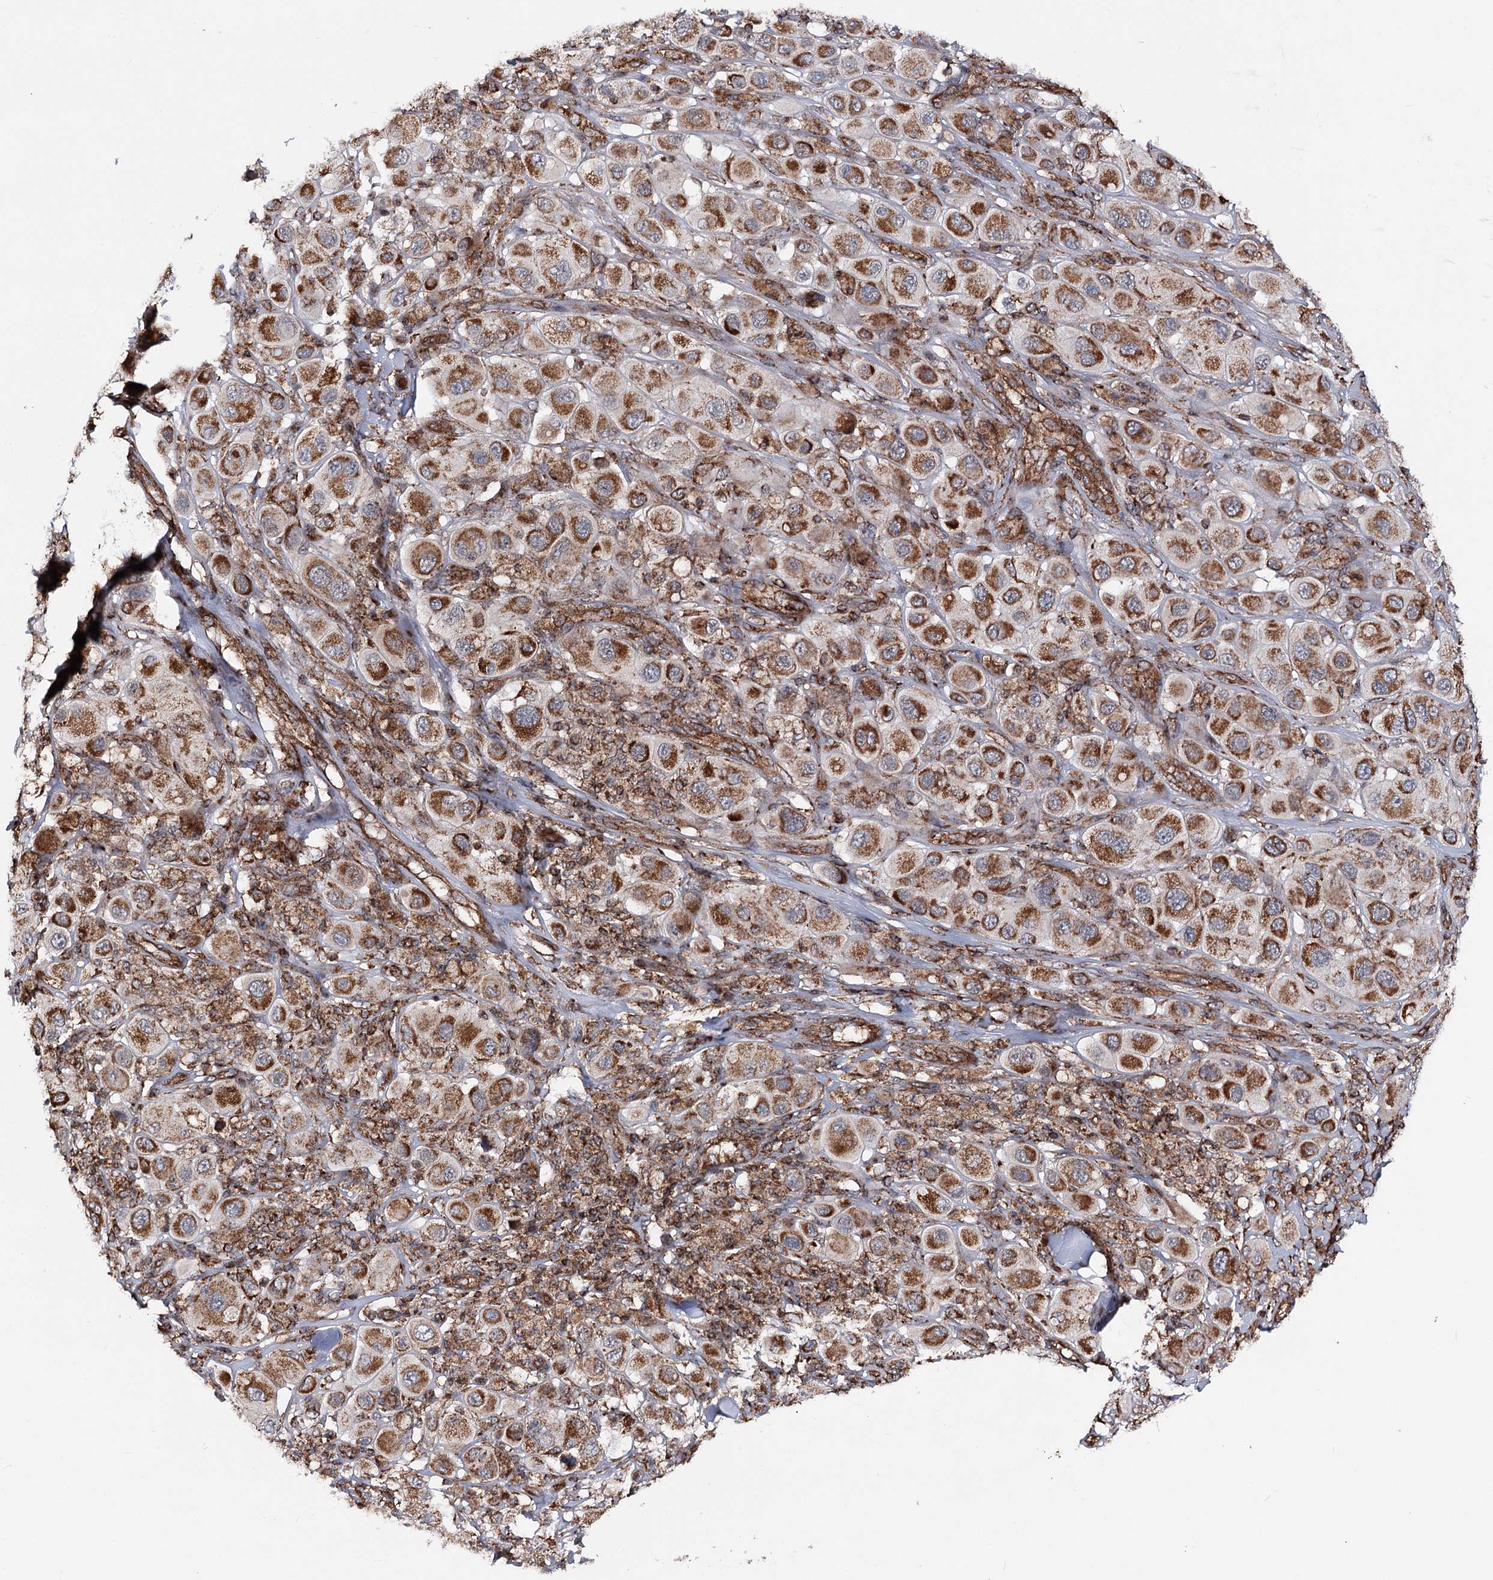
{"staining": {"intensity": "strong", "quantity": ">75%", "location": "cytoplasmic/membranous"}, "tissue": "melanoma", "cell_type": "Tumor cells", "image_type": "cancer", "snomed": [{"axis": "morphology", "description": "Malignant melanoma, Metastatic site"}, {"axis": "topography", "description": "Skin"}], "caption": "A high-resolution micrograph shows IHC staining of malignant melanoma (metastatic site), which displays strong cytoplasmic/membranous positivity in approximately >75% of tumor cells.", "gene": "FGFR1OP2", "patient": {"sex": "male", "age": 41}}